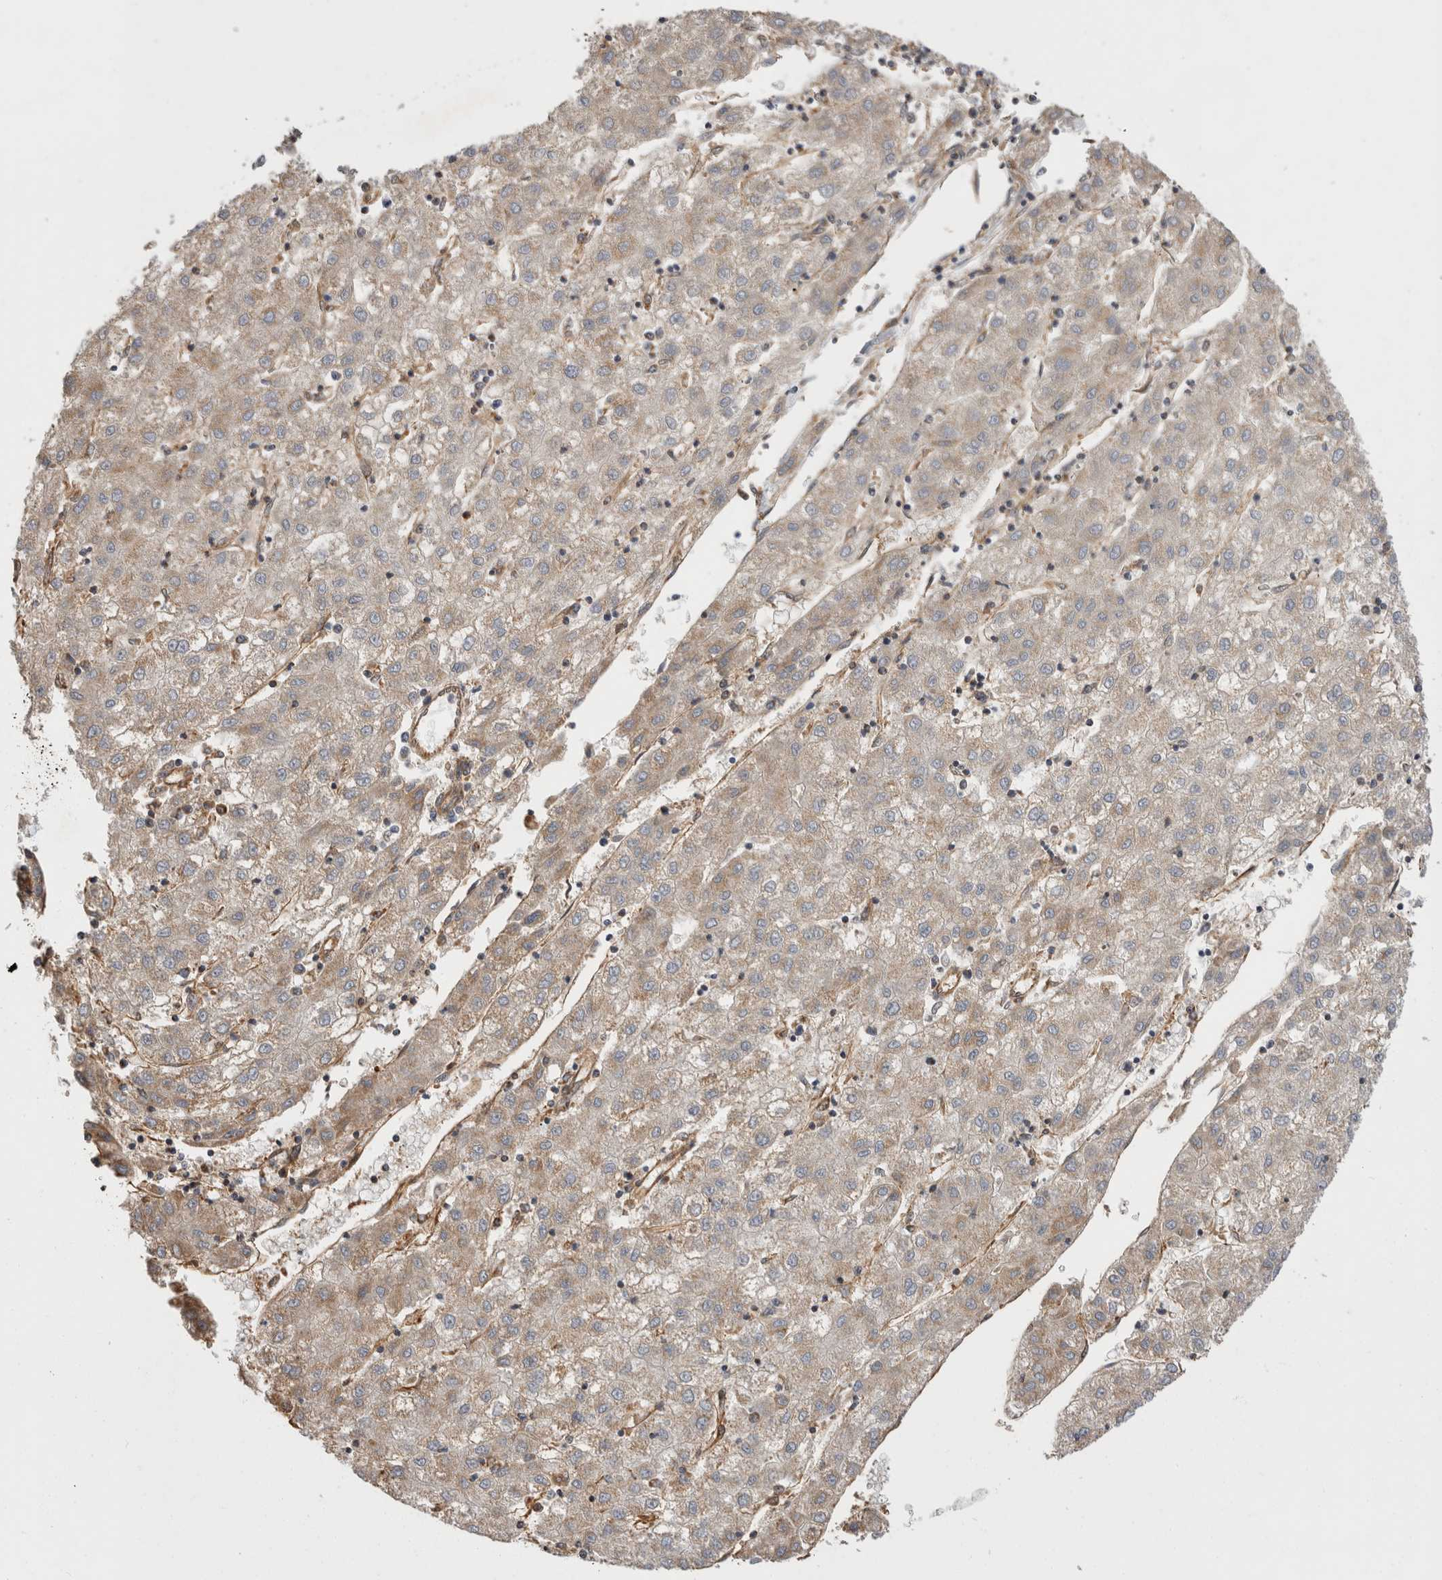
{"staining": {"intensity": "weak", "quantity": "<25%", "location": "cytoplasmic/membranous"}, "tissue": "liver cancer", "cell_type": "Tumor cells", "image_type": "cancer", "snomed": [{"axis": "morphology", "description": "Carcinoma, Hepatocellular, NOS"}, {"axis": "topography", "description": "Liver"}], "caption": "Immunohistochemical staining of hepatocellular carcinoma (liver) displays no significant positivity in tumor cells.", "gene": "ZNF397", "patient": {"sex": "male", "age": 72}}